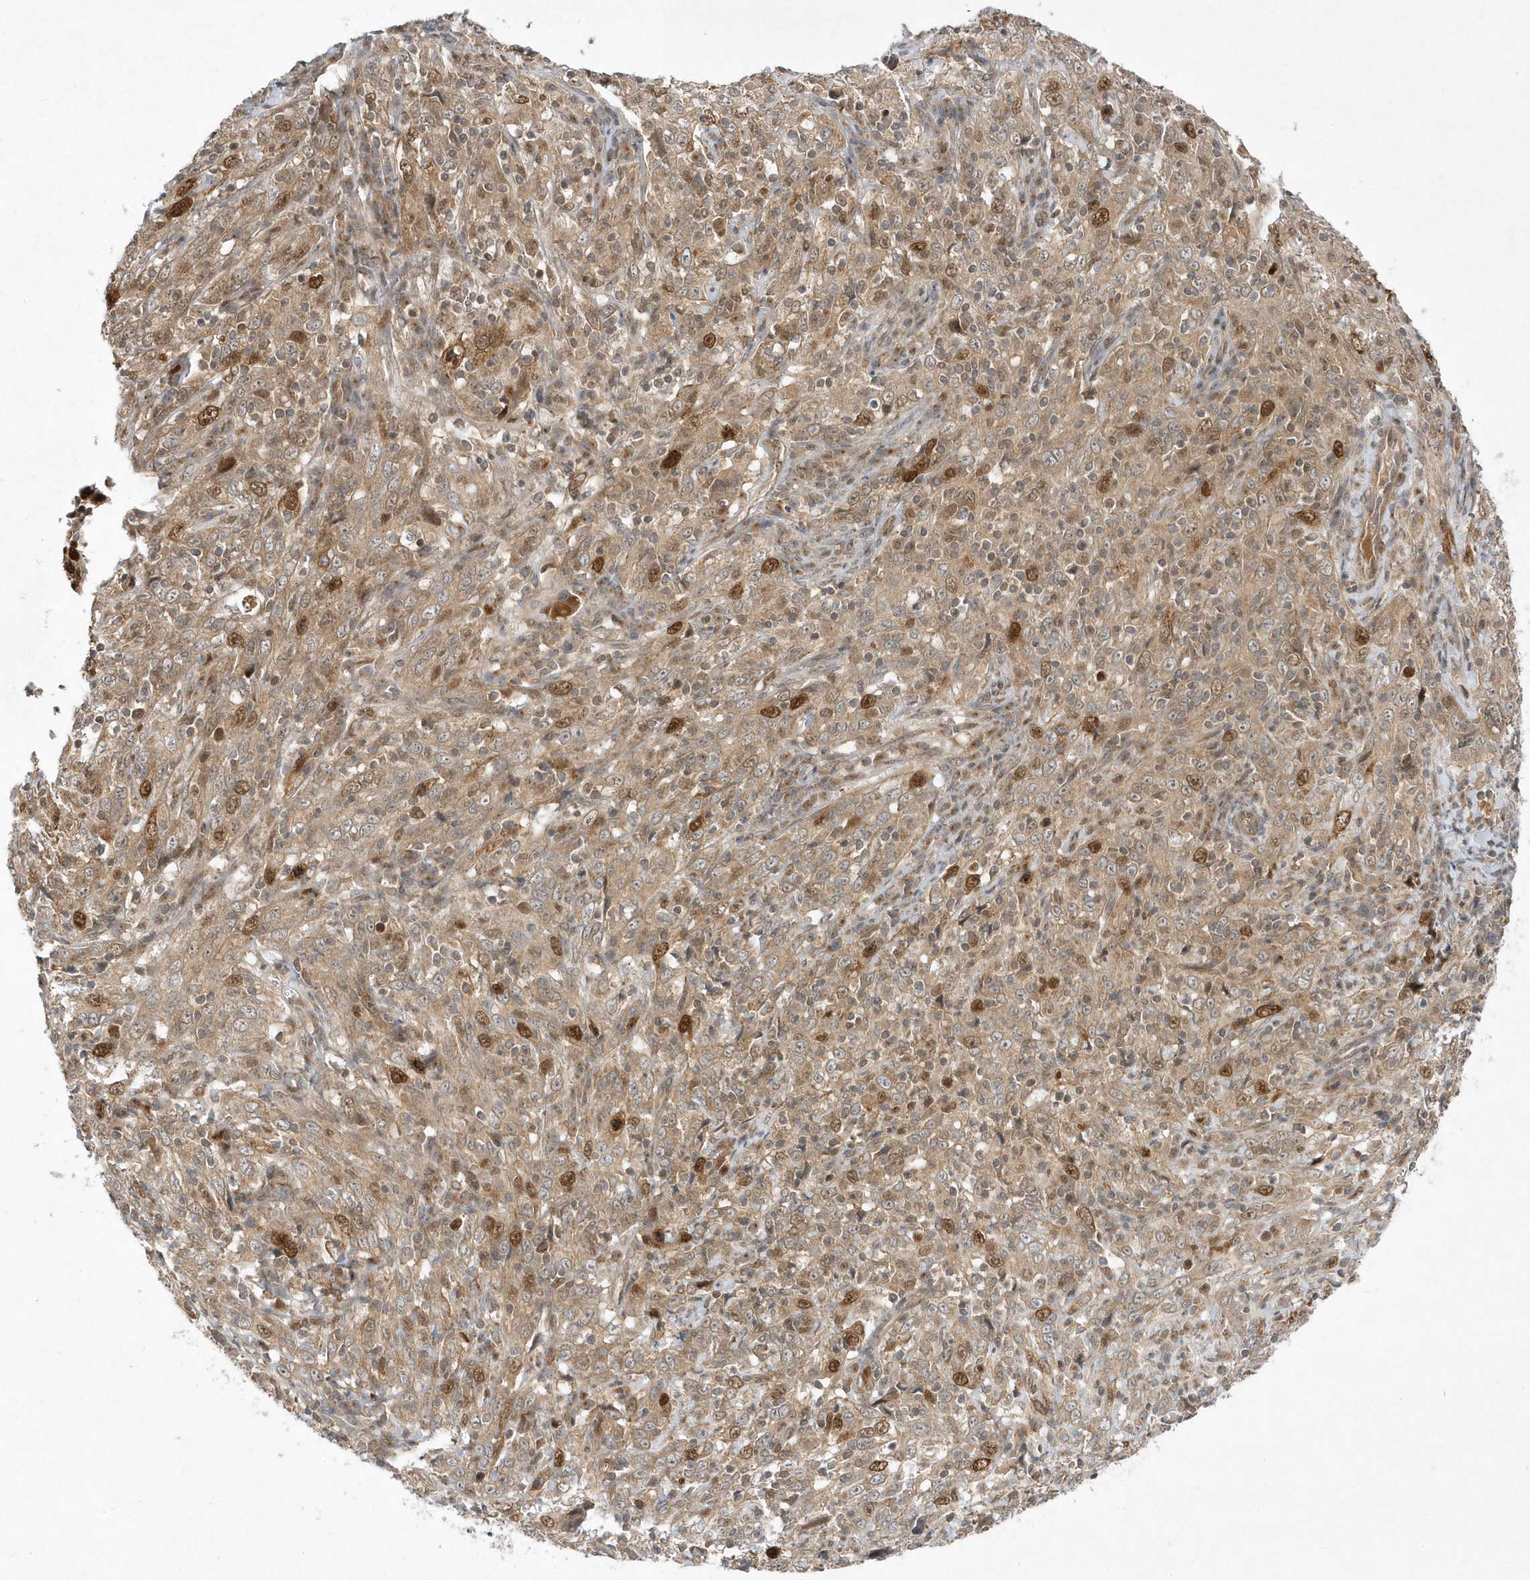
{"staining": {"intensity": "moderate", "quantity": ">75%", "location": "cytoplasmic/membranous,nuclear"}, "tissue": "cervical cancer", "cell_type": "Tumor cells", "image_type": "cancer", "snomed": [{"axis": "morphology", "description": "Squamous cell carcinoma, NOS"}, {"axis": "topography", "description": "Cervix"}], "caption": "Human cervical squamous cell carcinoma stained with a protein marker shows moderate staining in tumor cells.", "gene": "MXI1", "patient": {"sex": "female", "age": 46}}